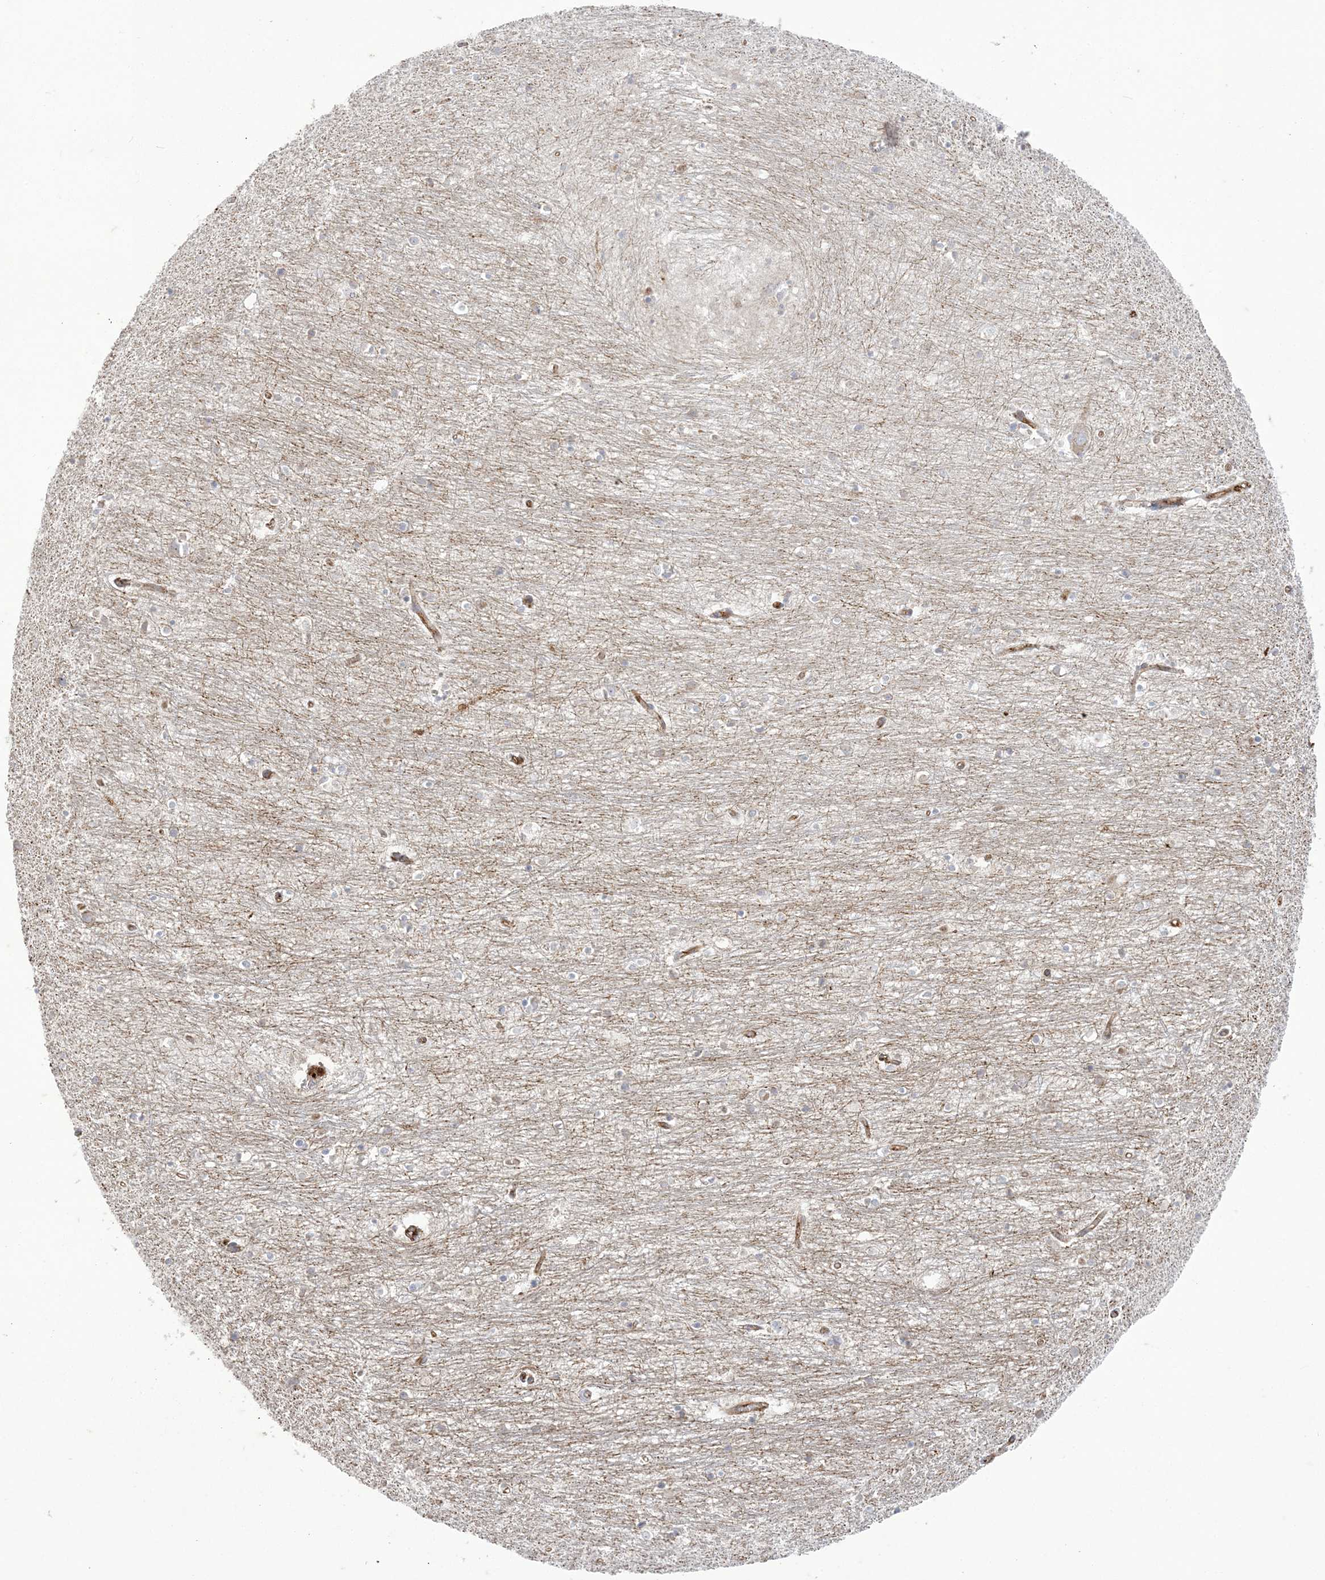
{"staining": {"intensity": "negative", "quantity": "none", "location": "none"}, "tissue": "hippocampus", "cell_type": "Glial cells", "image_type": "normal", "snomed": [{"axis": "morphology", "description": "Normal tissue, NOS"}, {"axis": "topography", "description": "Hippocampus"}], "caption": "Photomicrograph shows no protein expression in glial cells of normal hippocampus.", "gene": "DERL3", "patient": {"sex": "female", "age": 64}}